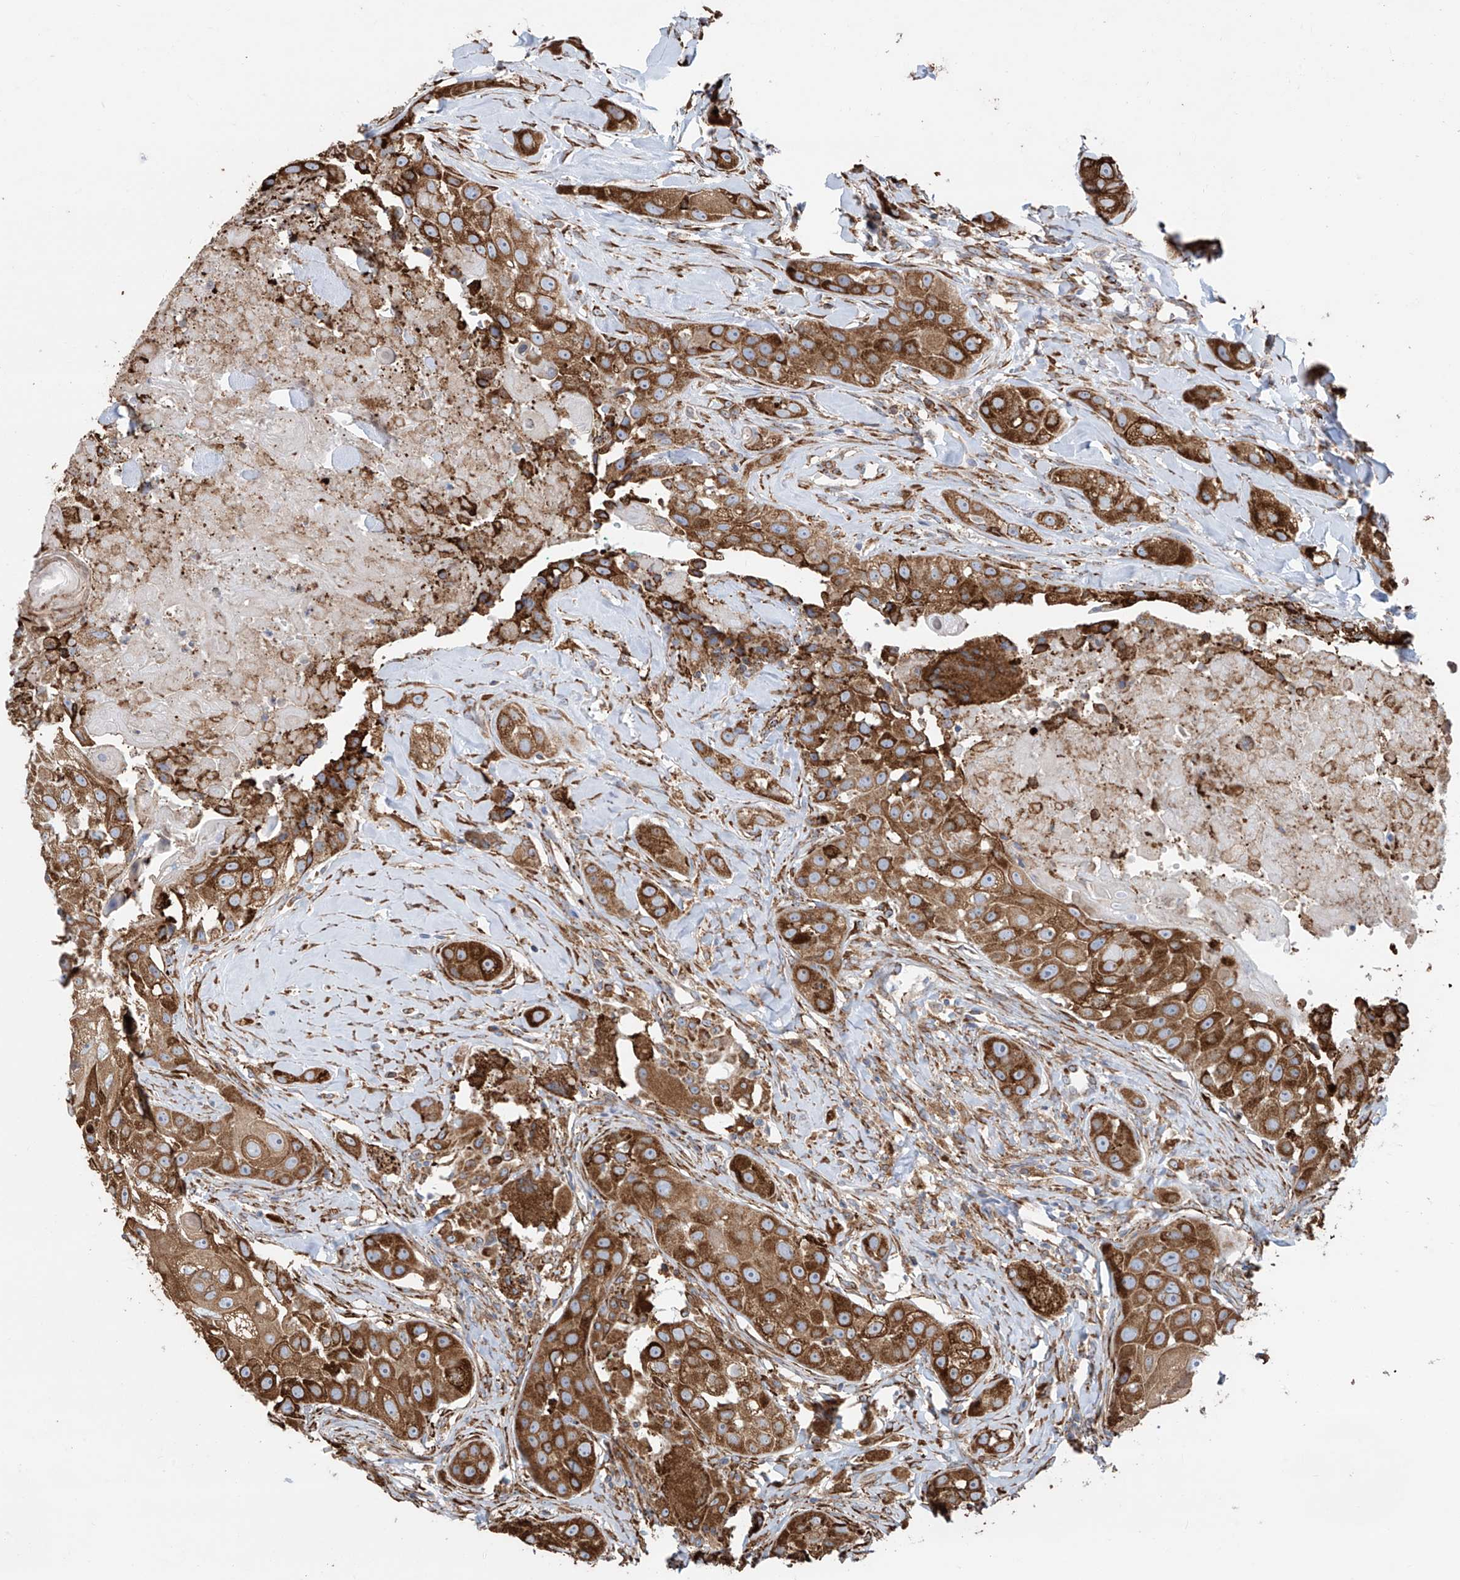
{"staining": {"intensity": "strong", "quantity": ">75%", "location": "cytoplasmic/membranous"}, "tissue": "head and neck cancer", "cell_type": "Tumor cells", "image_type": "cancer", "snomed": [{"axis": "morphology", "description": "Normal tissue, NOS"}, {"axis": "morphology", "description": "Squamous cell carcinoma, NOS"}, {"axis": "topography", "description": "Skeletal muscle"}, {"axis": "topography", "description": "Head-Neck"}], "caption": "The micrograph displays a brown stain indicating the presence of a protein in the cytoplasmic/membranous of tumor cells in head and neck squamous cell carcinoma.", "gene": "ZNF354C", "patient": {"sex": "male", "age": 51}}